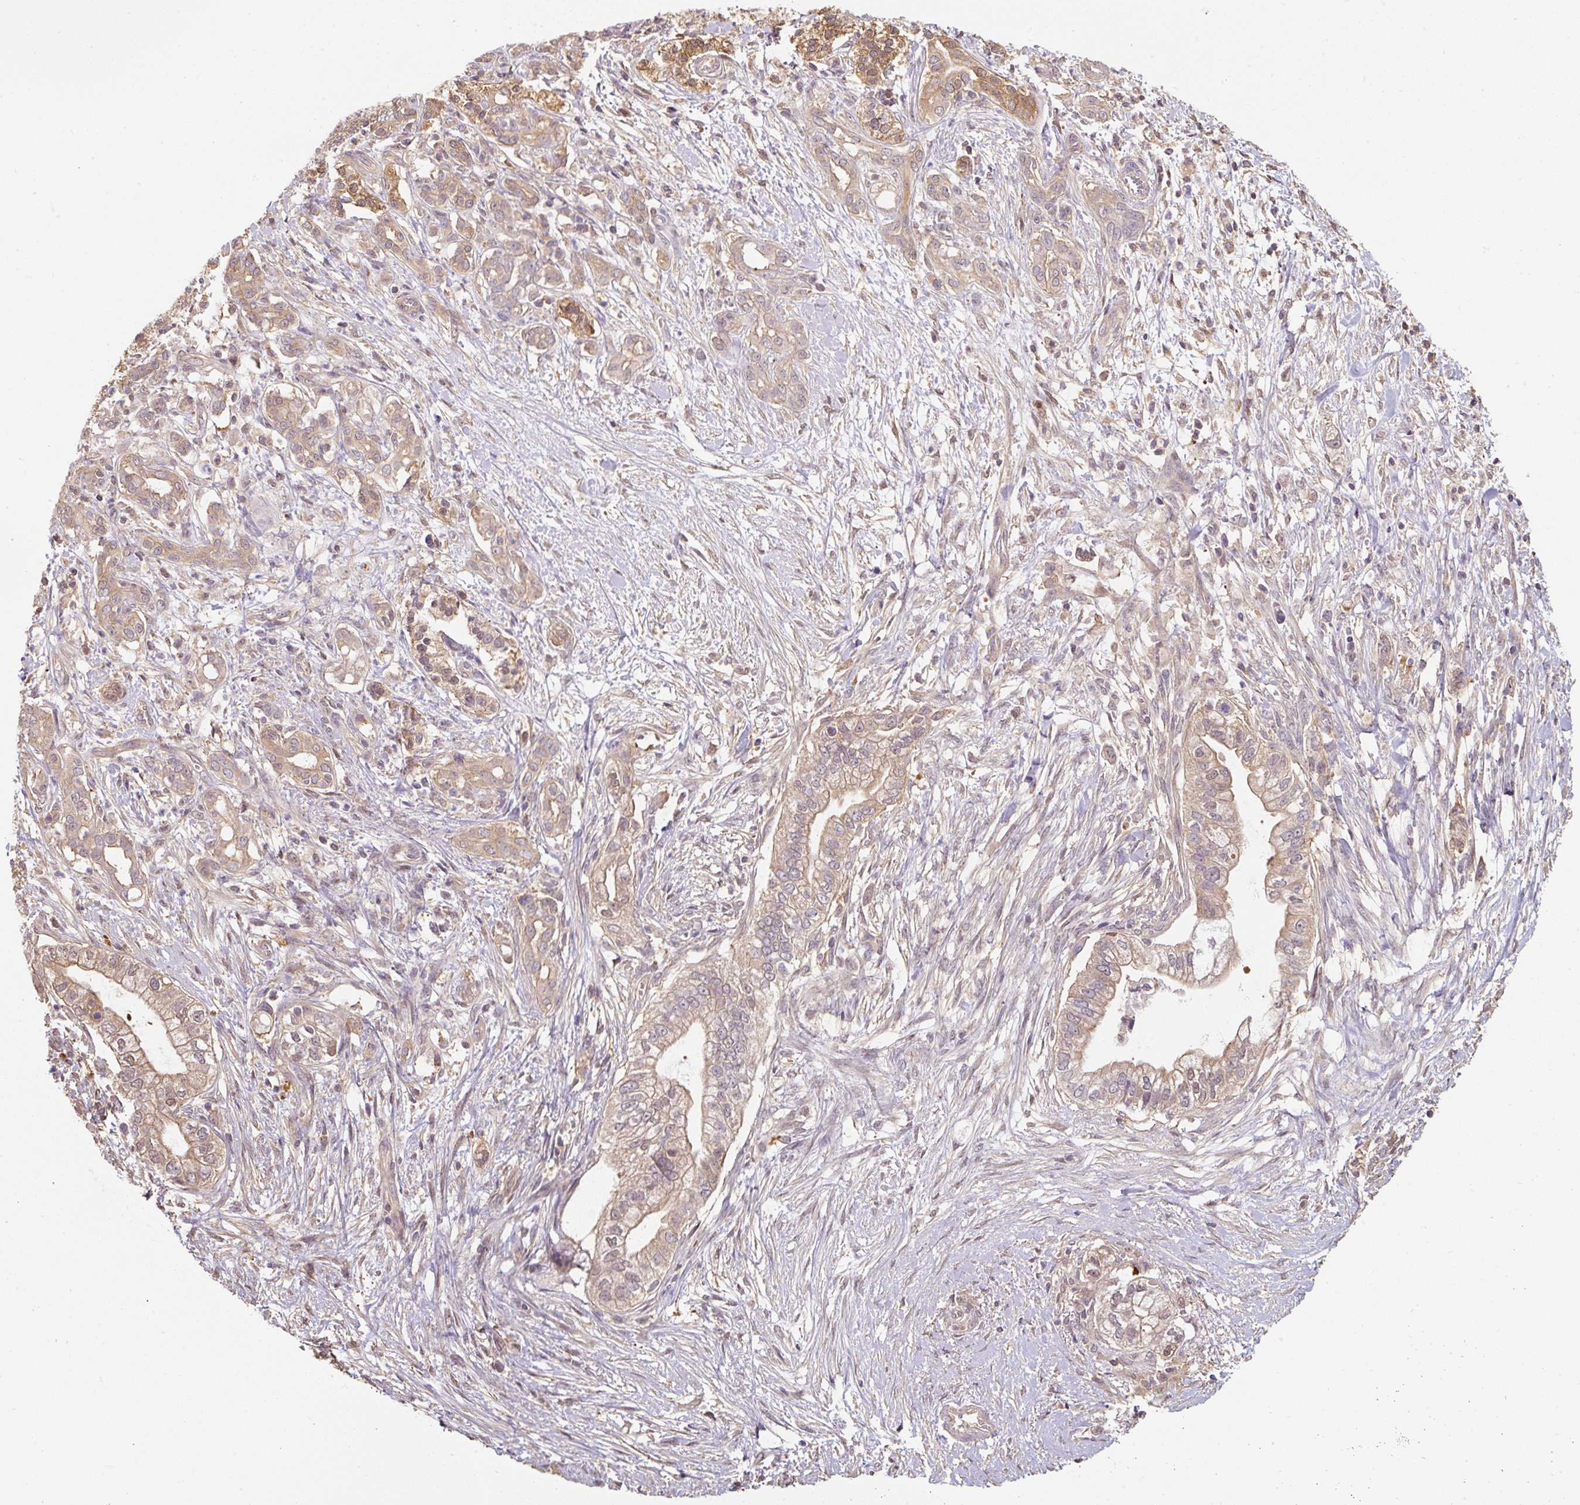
{"staining": {"intensity": "moderate", "quantity": ">75%", "location": "cytoplasmic/membranous"}, "tissue": "pancreatic cancer", "cell_type": "Tumor cells", "image_type": "cancer", "snomed": [{"axis": "morphology", "description": "Adenocarcinoma, NOS"}, {"axis": "topography", "description": "Pancreas"}], "caption": "Moderate cytoplasmic/membranous protein expression is identified in about >75% of tumor cells in pancreatic adenocarcinoma. The staining was performed using DAB (3,3'-diaminobenzidine), with brown indicating positive protein expression. Nuclei are stained blue with hematoxylin.", "gene": "ST13", "patient": {"sex": "male", "age": 70}}